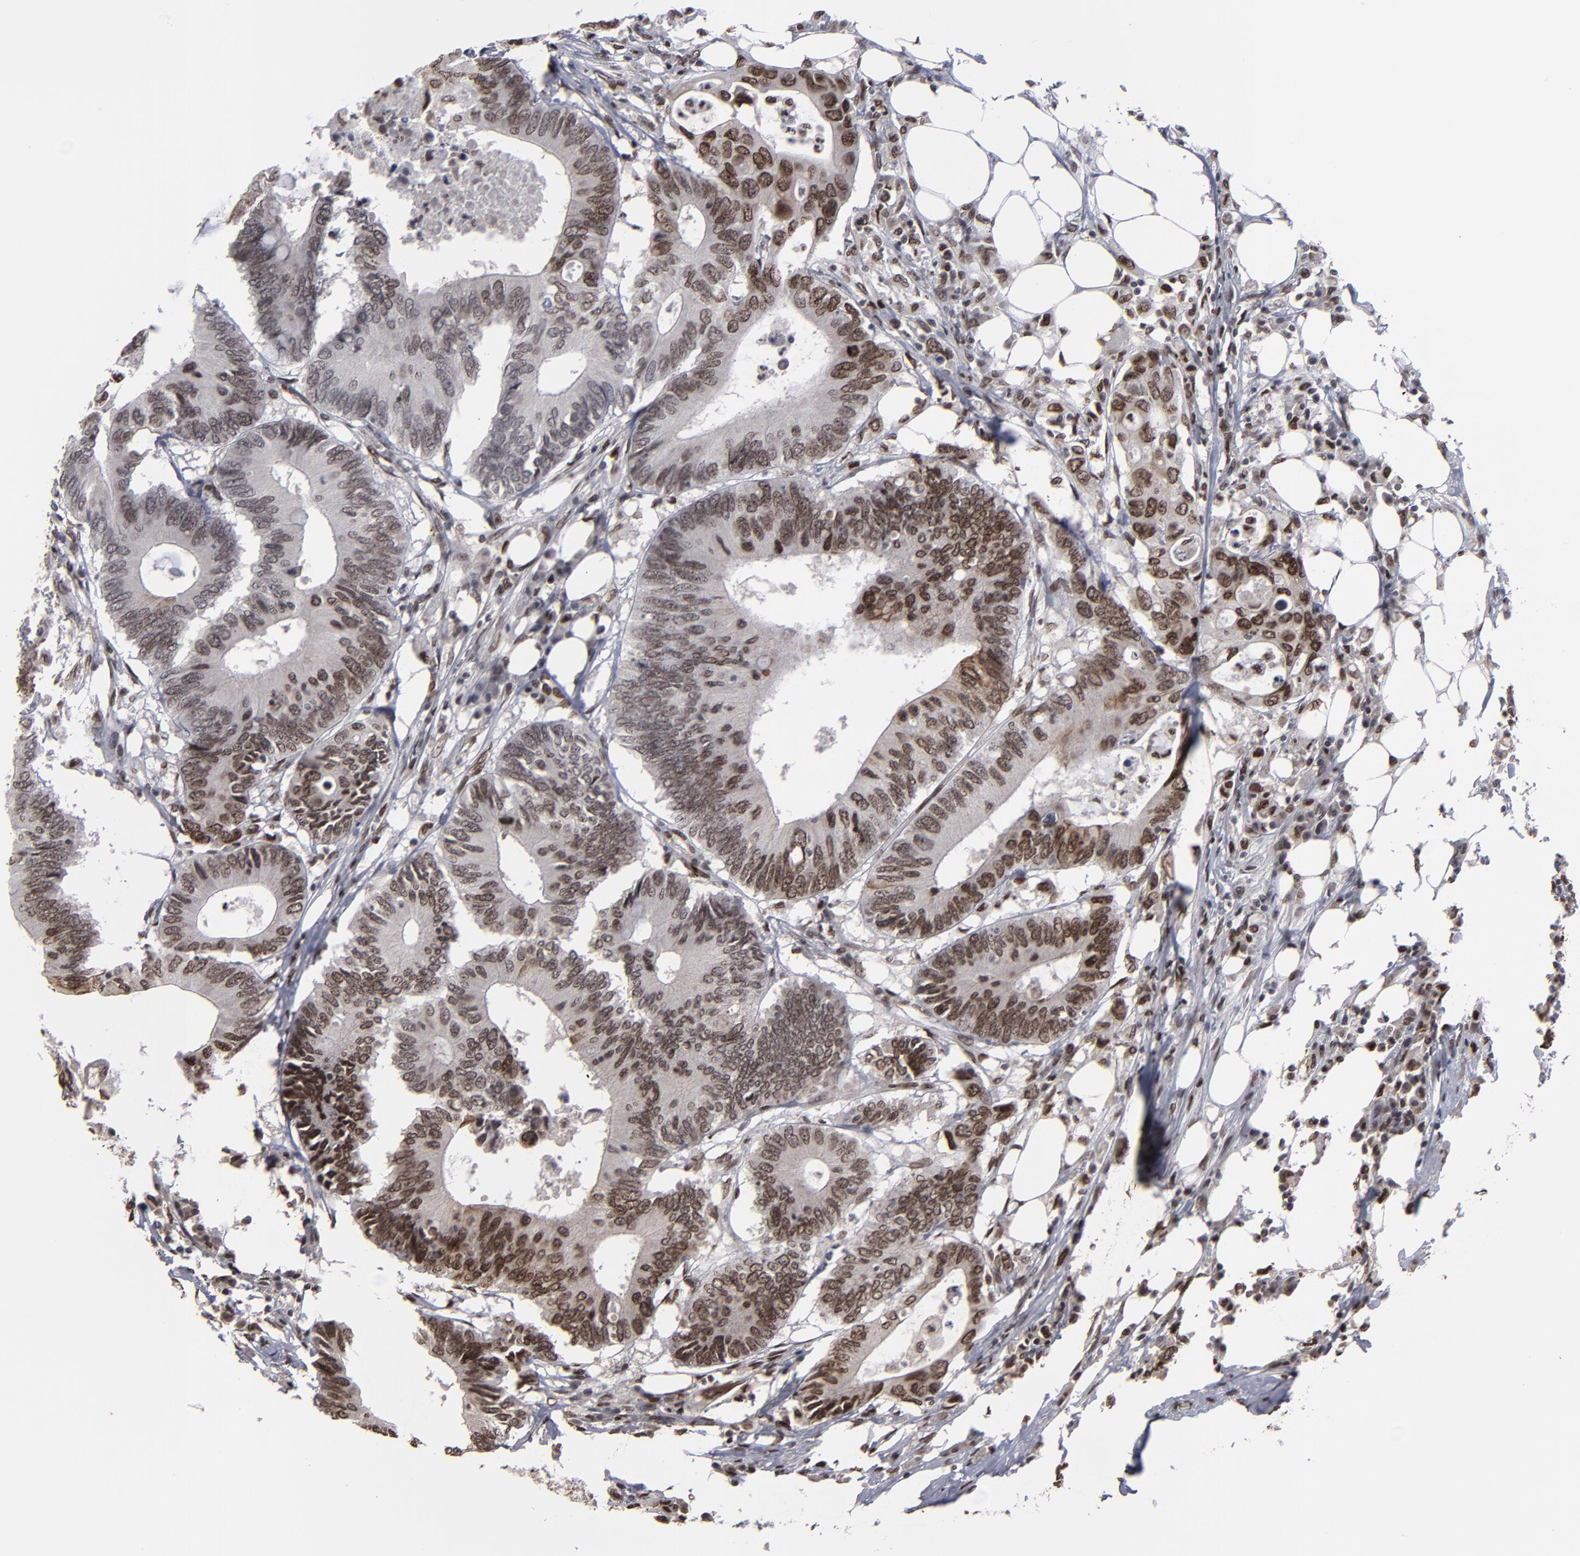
{"staining": {"intensity": "moderate", "quantity": "25%-75%", "location": "nuclear"}, "tissue": "colorectal cancer", "cell_type": "Tumor cells", "image_type": "cancer", "snomed": [{"axis": "morphology", "description": "Adenocarcinoma, NOS"}, {"axis": "topography", "description": "Colon"}], "caption": "This is an image of immunohistochemistry (IHC) staining of adenocarcinoma (colorectal), which shows moderate expression in the nuclear of tumor cells.", "gene": "BAZ1A", "patient": {"sex": "male", "age": 71}}